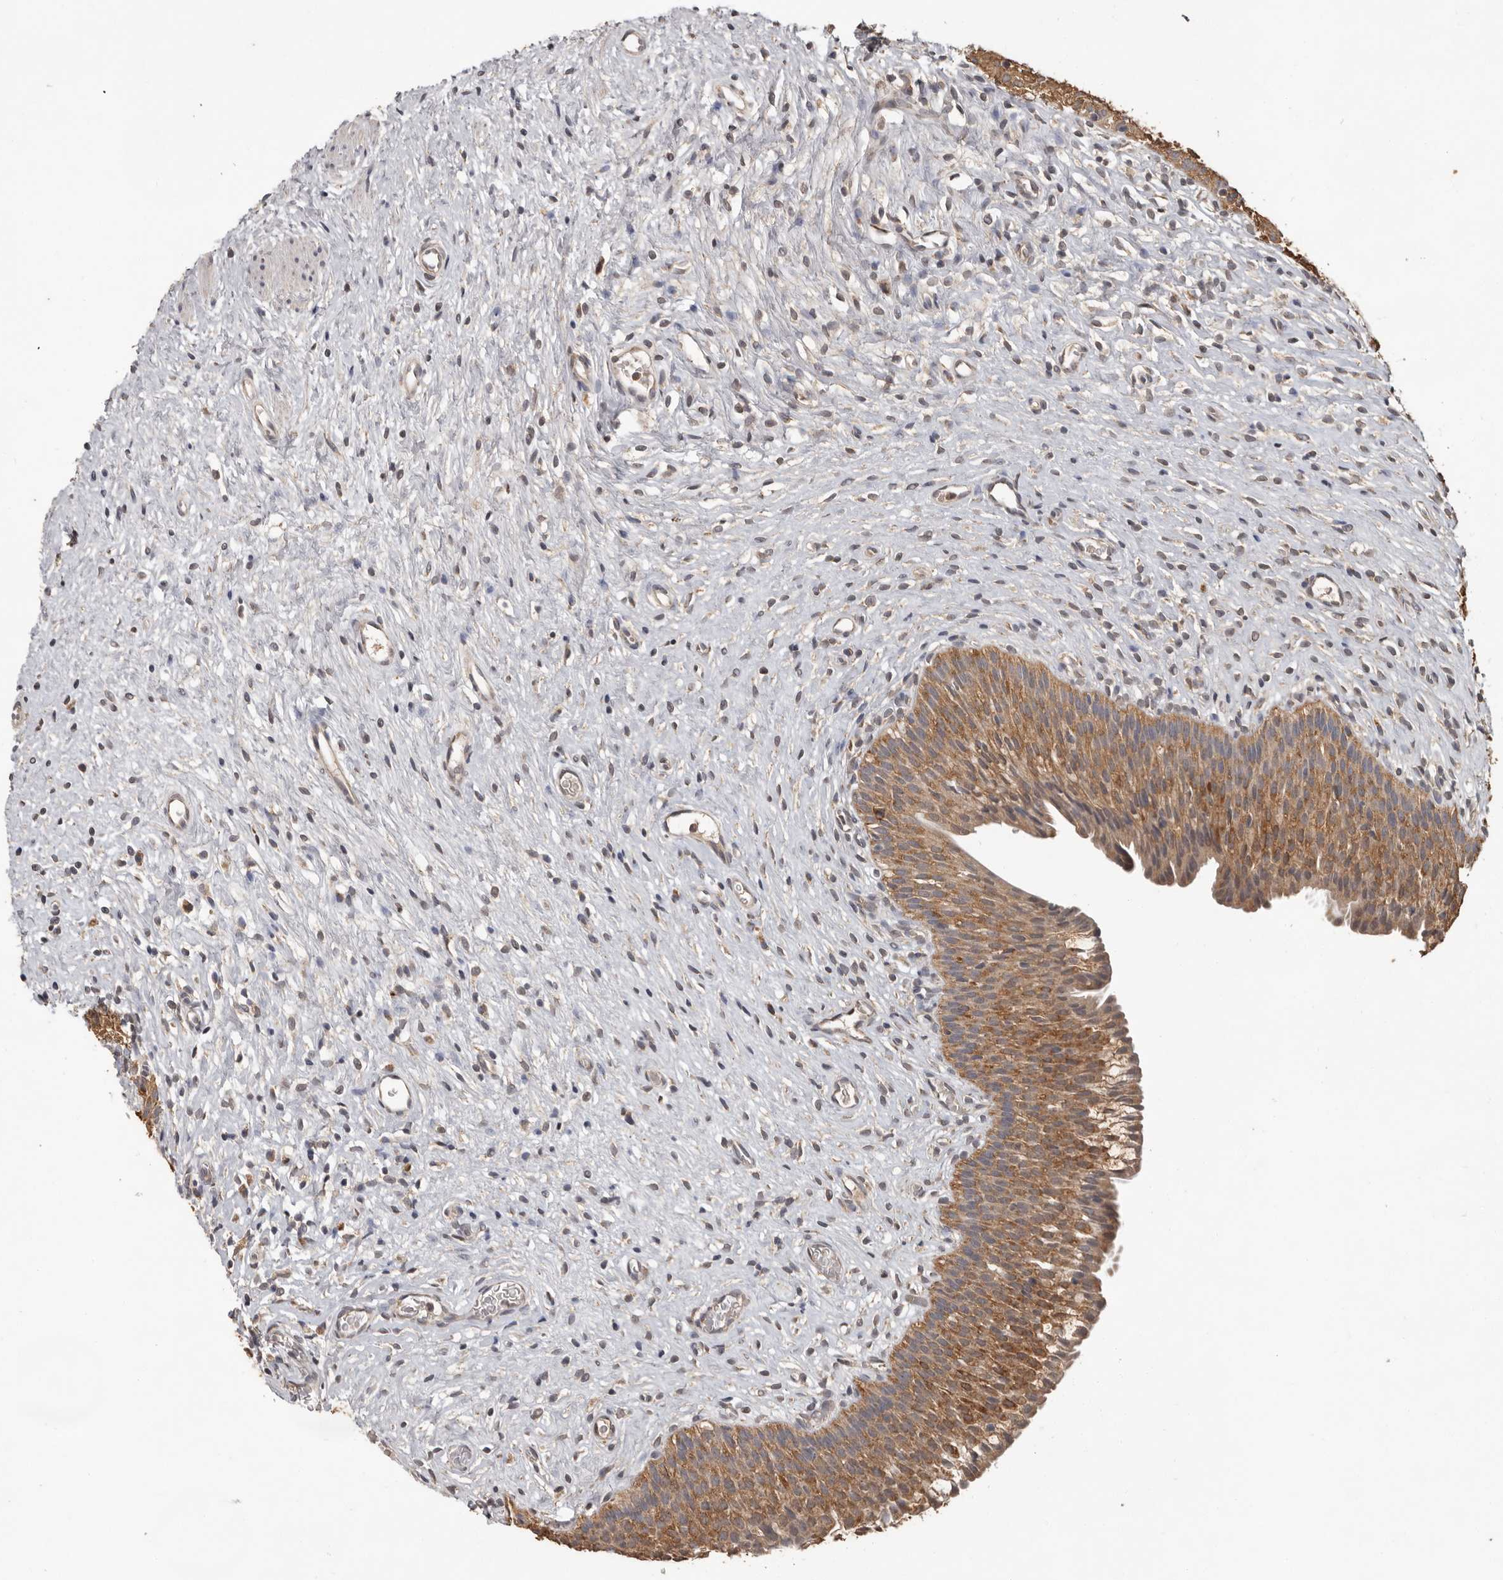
{"staining": {"intensity": "strong", "quantity": "25%-75%", "location": "cytoplasmic/membranous"}, "tissue": "urinary bladder", "cell_type": "Urothelial cells", "image_type": "normal", "snomed": [{"axis": "morphology", "description": "Normal tissue, NOS"}, {"axis": "topography", "description": "Urinary bladder"}], "caption": "This is an image of immunohistochemistry staining of benign urinary bladder, which shows strong positivity in the cytoplasmic/membranous of urothelial cells.", "gene": "MTF1", "patient": {"sex": "male", "age": 1}}